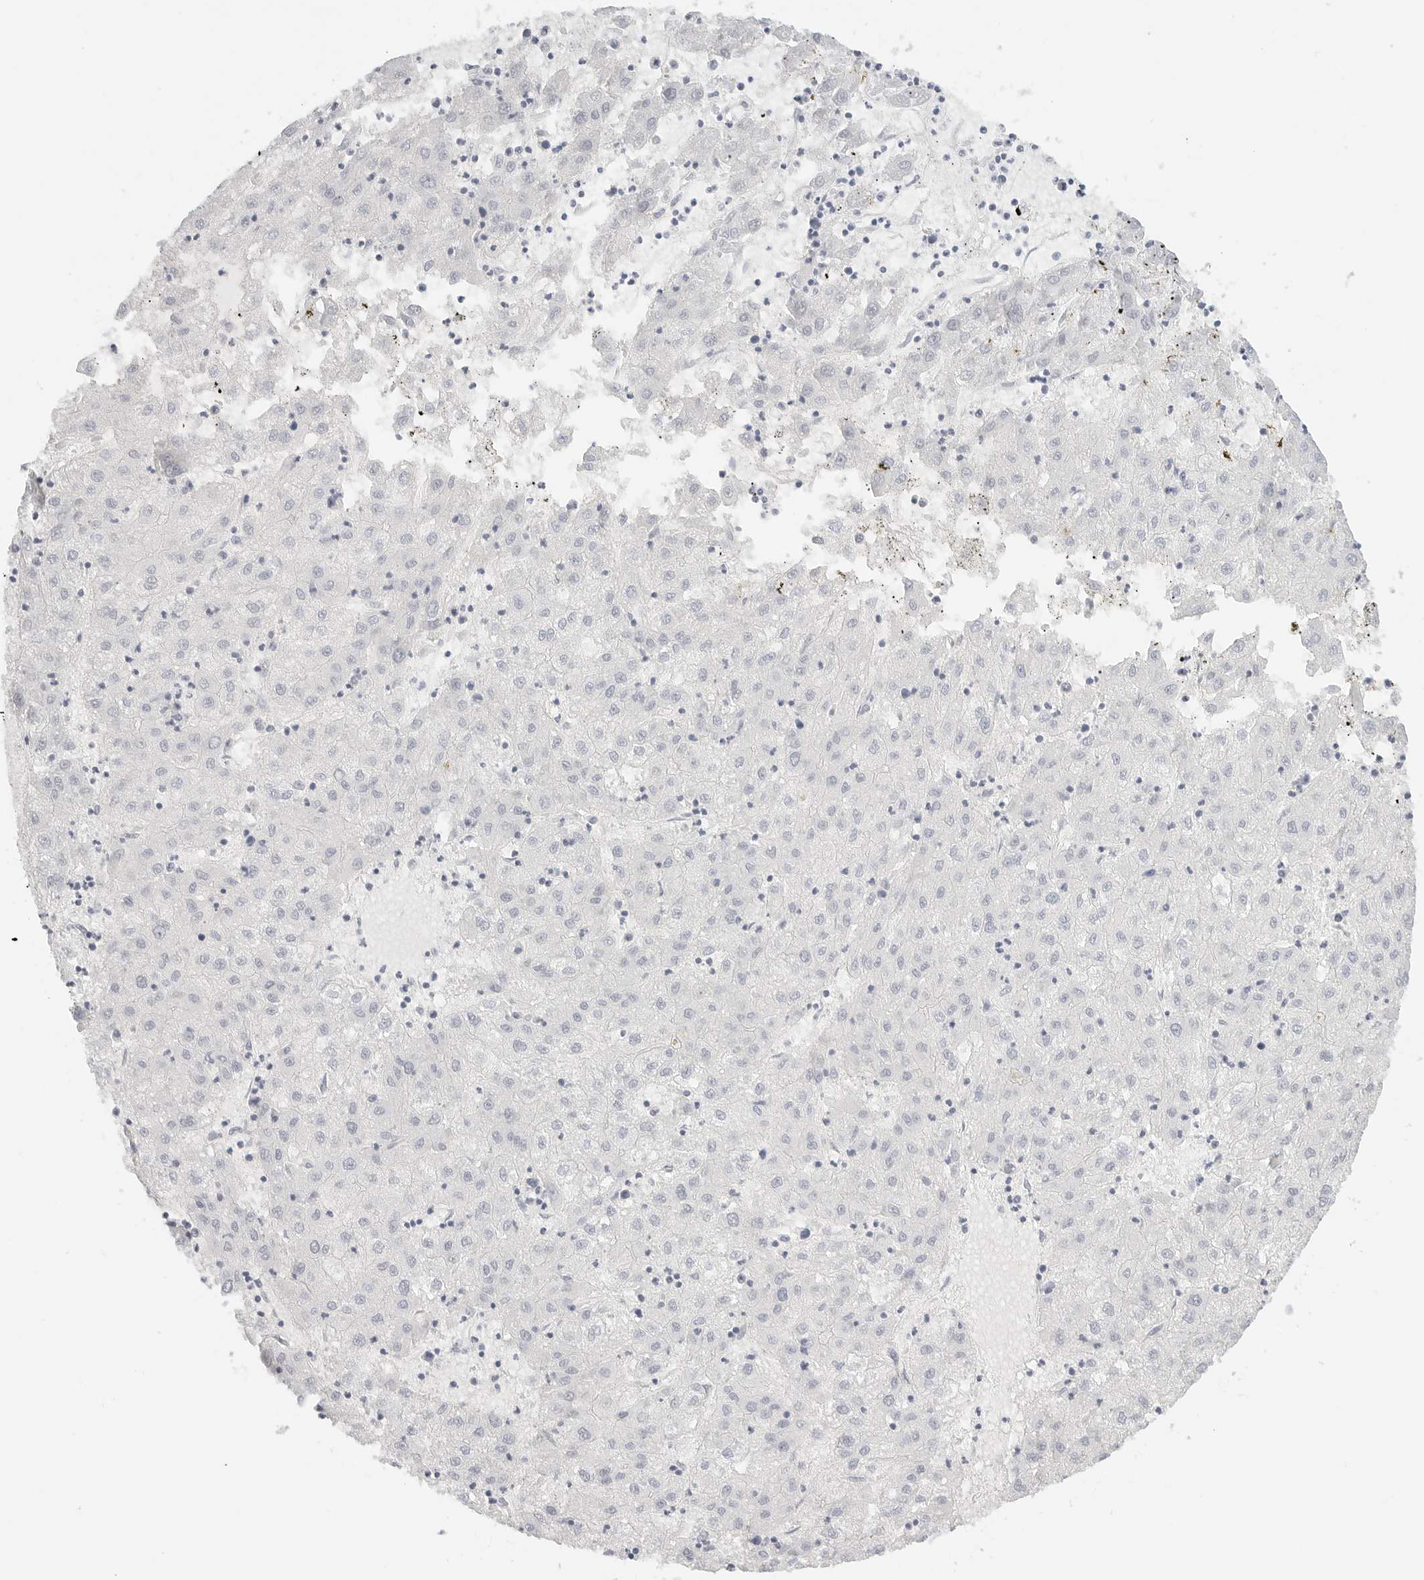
{"staining": {"intensity": "negative", "quantity": "none", "location": "none"}, "tissue": "liver cancer", "cell_type": "Tumor cells", "image_type": "cancer", "snomed": [{"axis": "morphology", "description": "Carcinoma, Hepatocellular, NOS"}, {"axis": "topography", "description": "Liver"}], "caption": "Immunohistochemical staining of hepatocellular carcinoma (liver) exhibits no significant staining in tumor cells. (DAB IHC, high magnification).", "gene": "TFF2", "patient": {"sex": "male", "age": 72}}